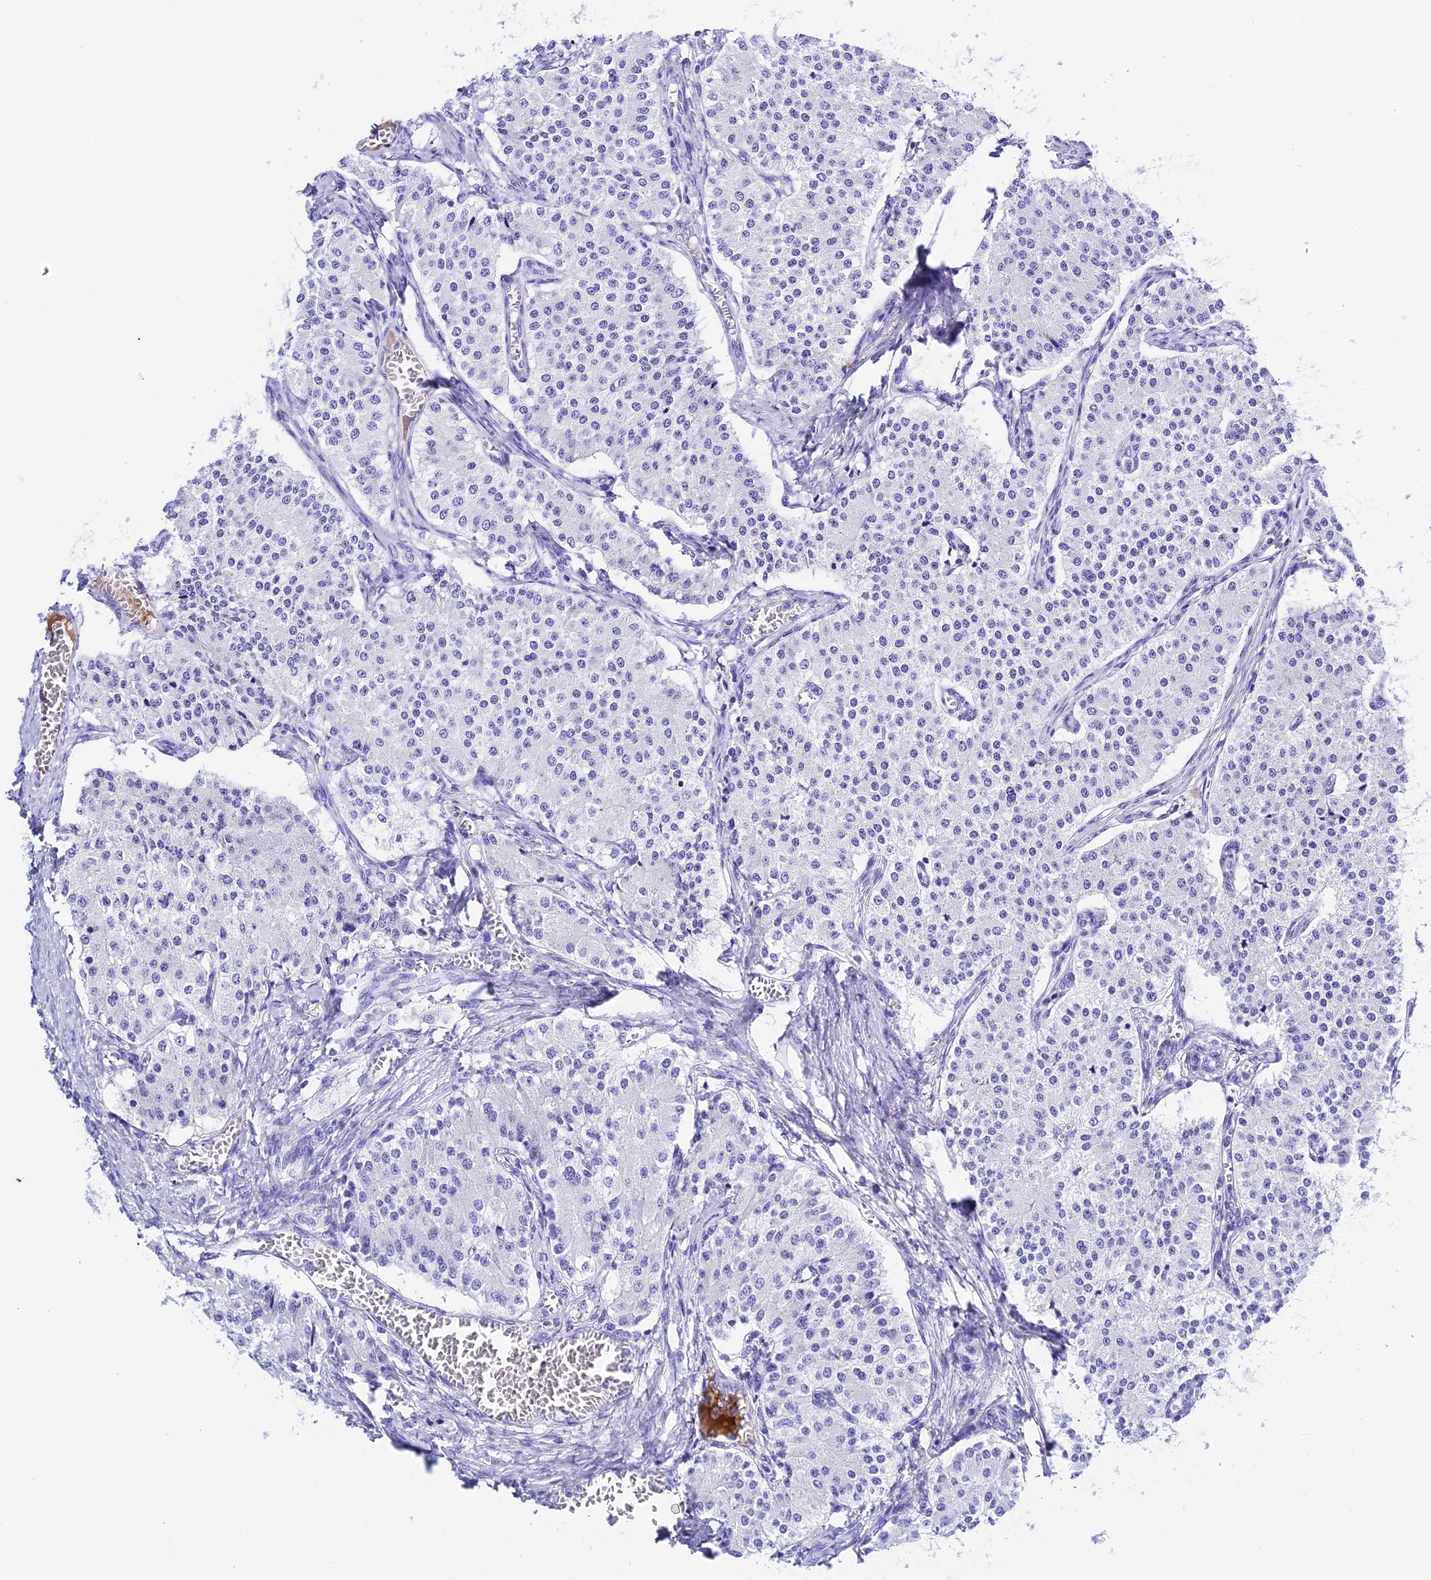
{"staining": {"intensity": "negative", "quantity": "none", "location": "none"}, "tissue": "carcinoid", "cell_type": "Tumor cells", "image_type": "cancer", "snomed": [{"axis": "morphology", "description": "Carcinoid, malignant, NOS"}, {"axis": "topography", "description": "Colon"}], "caption": "IHC of carcinoid (malignant) reveals no expression in tumor cells. (Brightfield microscopy of DAB immunohistochemistry at high magnification).", "gene": "PSG11", "patient": {"sex": "female", "age": 52}}